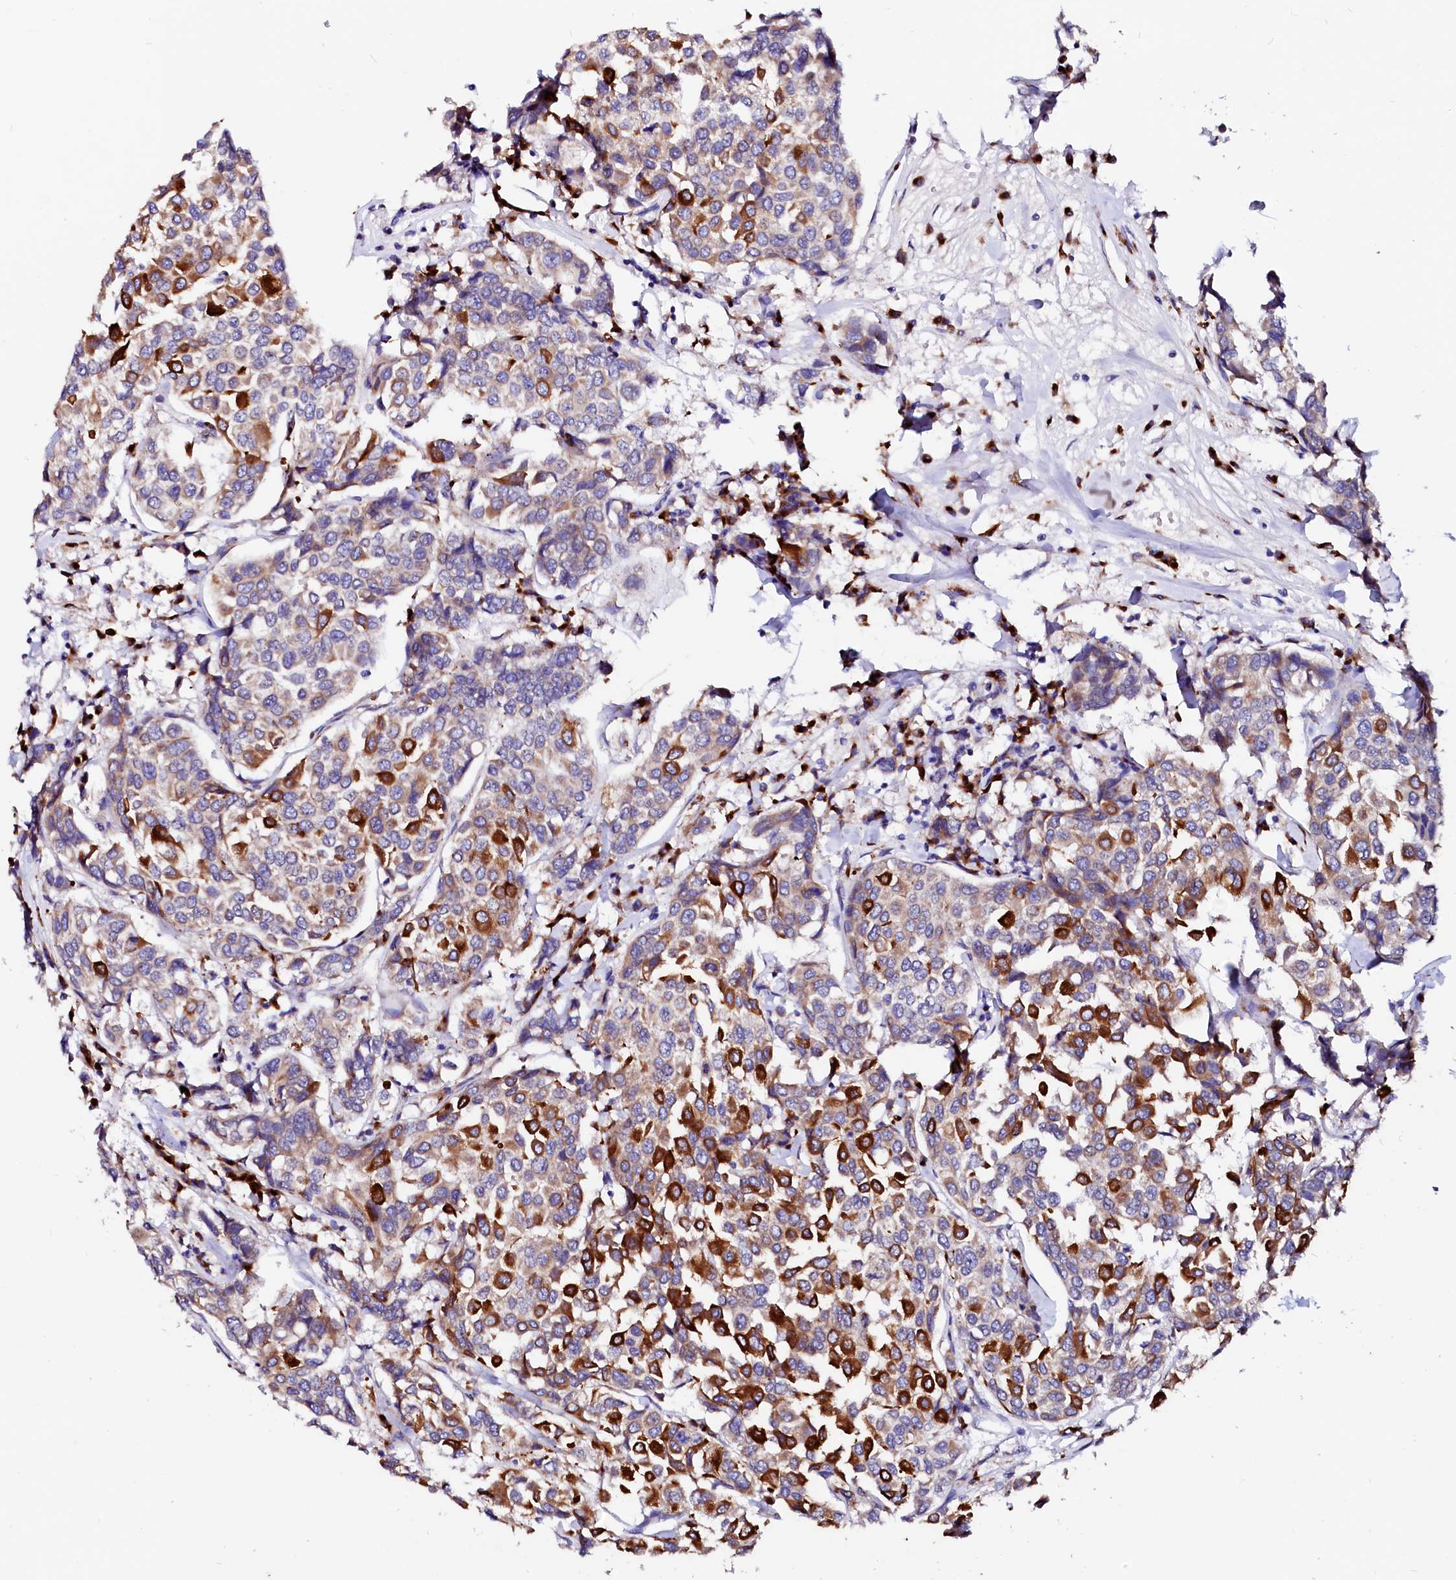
{"staining": {"intensity": "strong", "quantity": "25%-75%", "location": "cytoplasmic/membranous"}, "tissue": "breast cancer", "cell_type": "Tumor cells", "image_type": "cancer", "snomed": [{"axis": "morphology", "description": "Duct carcinoma"}, {"axis": "topography", "description": "Breast"}], "caption": "A photomicrograph of human invasive ductal carcinoma (breast) stained for a protein exhibits strong cytoplasmic/membranous brown staining in tumor cells.", "gene": "LMAN1", "patient": {"sex": "female", "age": 55}}